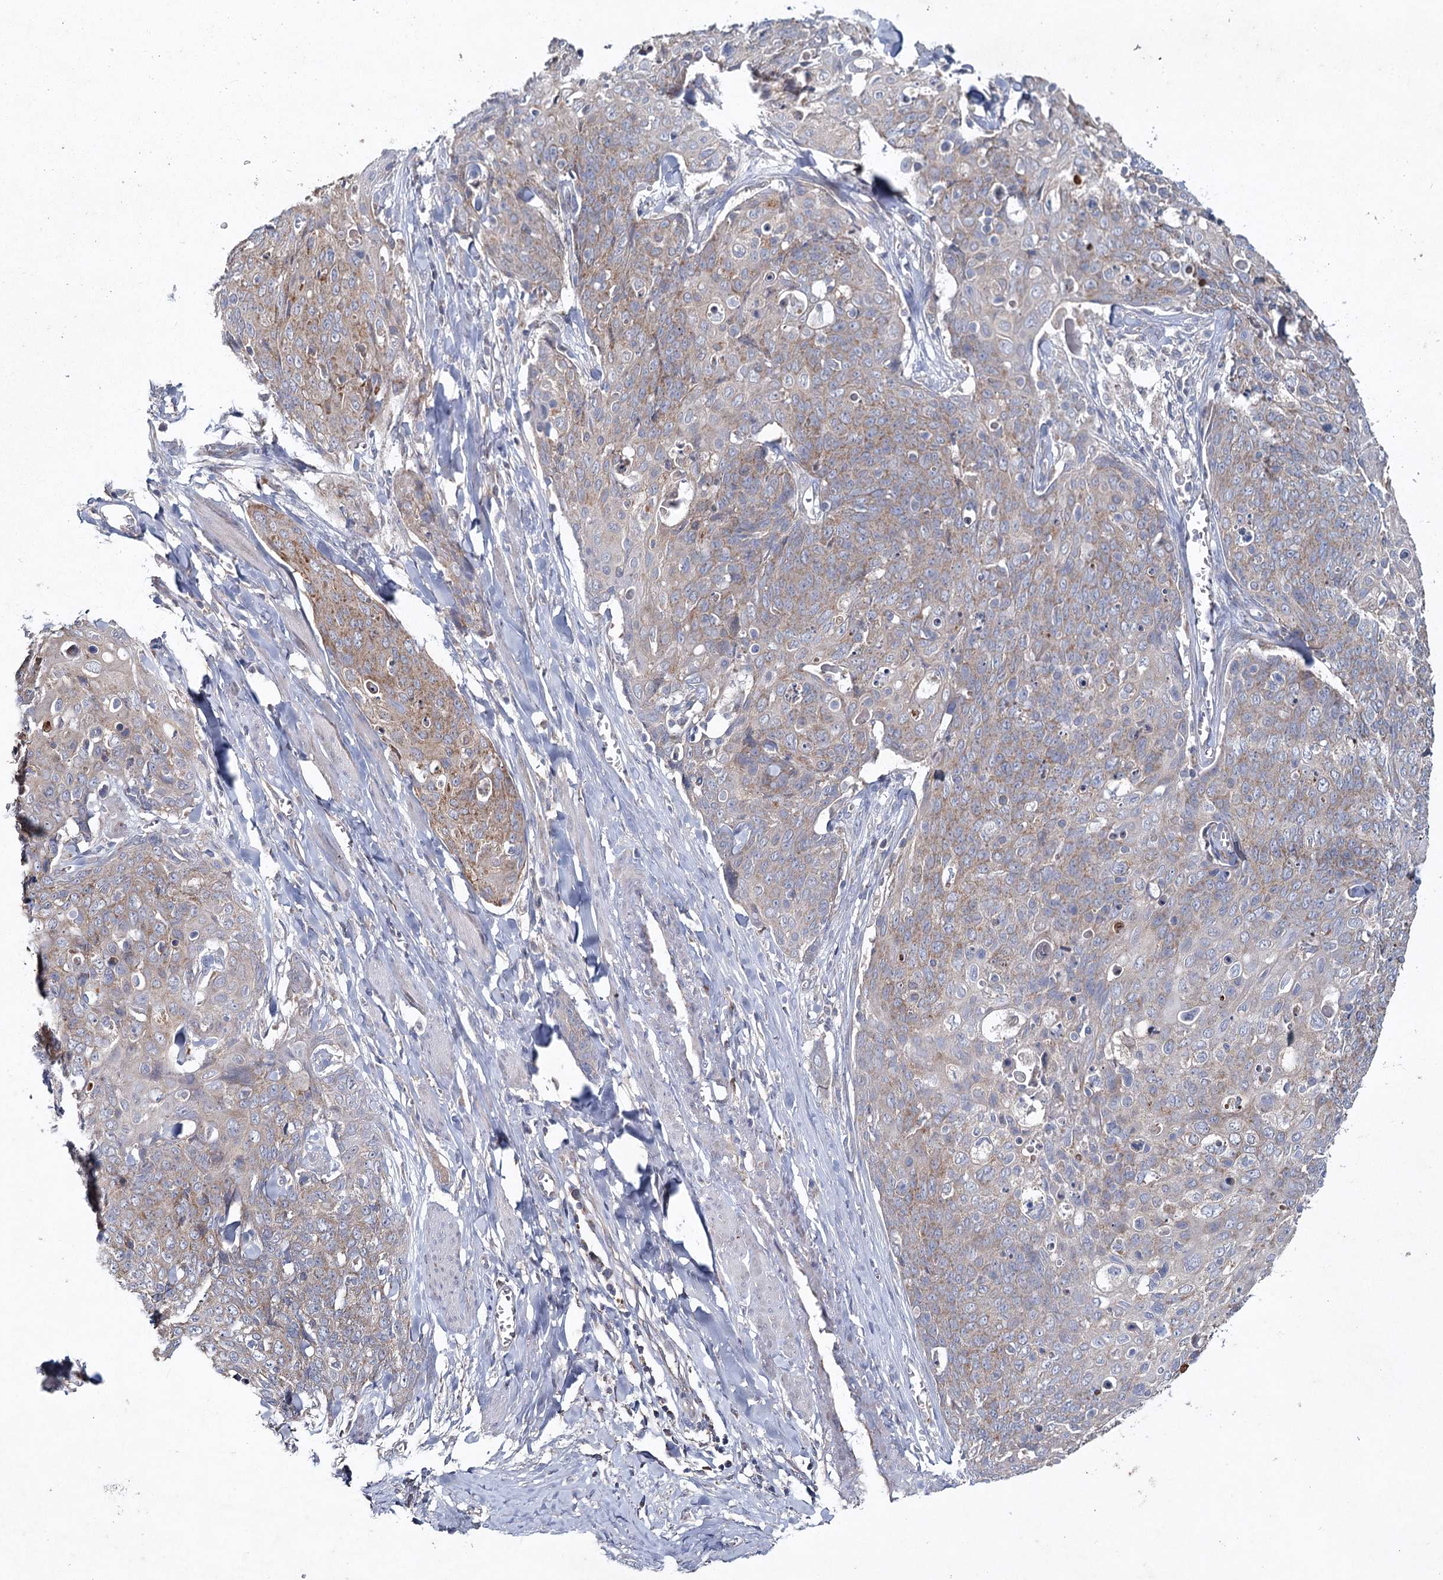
{"staining": {"intensity": "weak", "quantity": "25%-75%", "location": "cytoplasmic/membranous"}, "tissue": "skin cancer", "cell_type": "Tumor cells", "image_type": "cancer", "snomed": [{"axis": "morphology", "description": "Squamous cell carcinoma, NOS"}, {"axis": "topography", "description": "Skin"}, {"axis": "topography", "description": "Vulva"}], "caption": "Immunohistochemistry (IHC) staining of squamous cell carcinoma (skin), which demonstrates low levels of weak cytoplasmic/membranous positivity in approximately 25%-75% of tumor cells indicating weak cytoplasmic/membranous protein staining. The staining was performed using DAB (brown) for protein detection and nuclei were counterstained in hematoxylin (blue).", "gene": "MRPL44", "patient": {"sex": "female", "age": 85}}